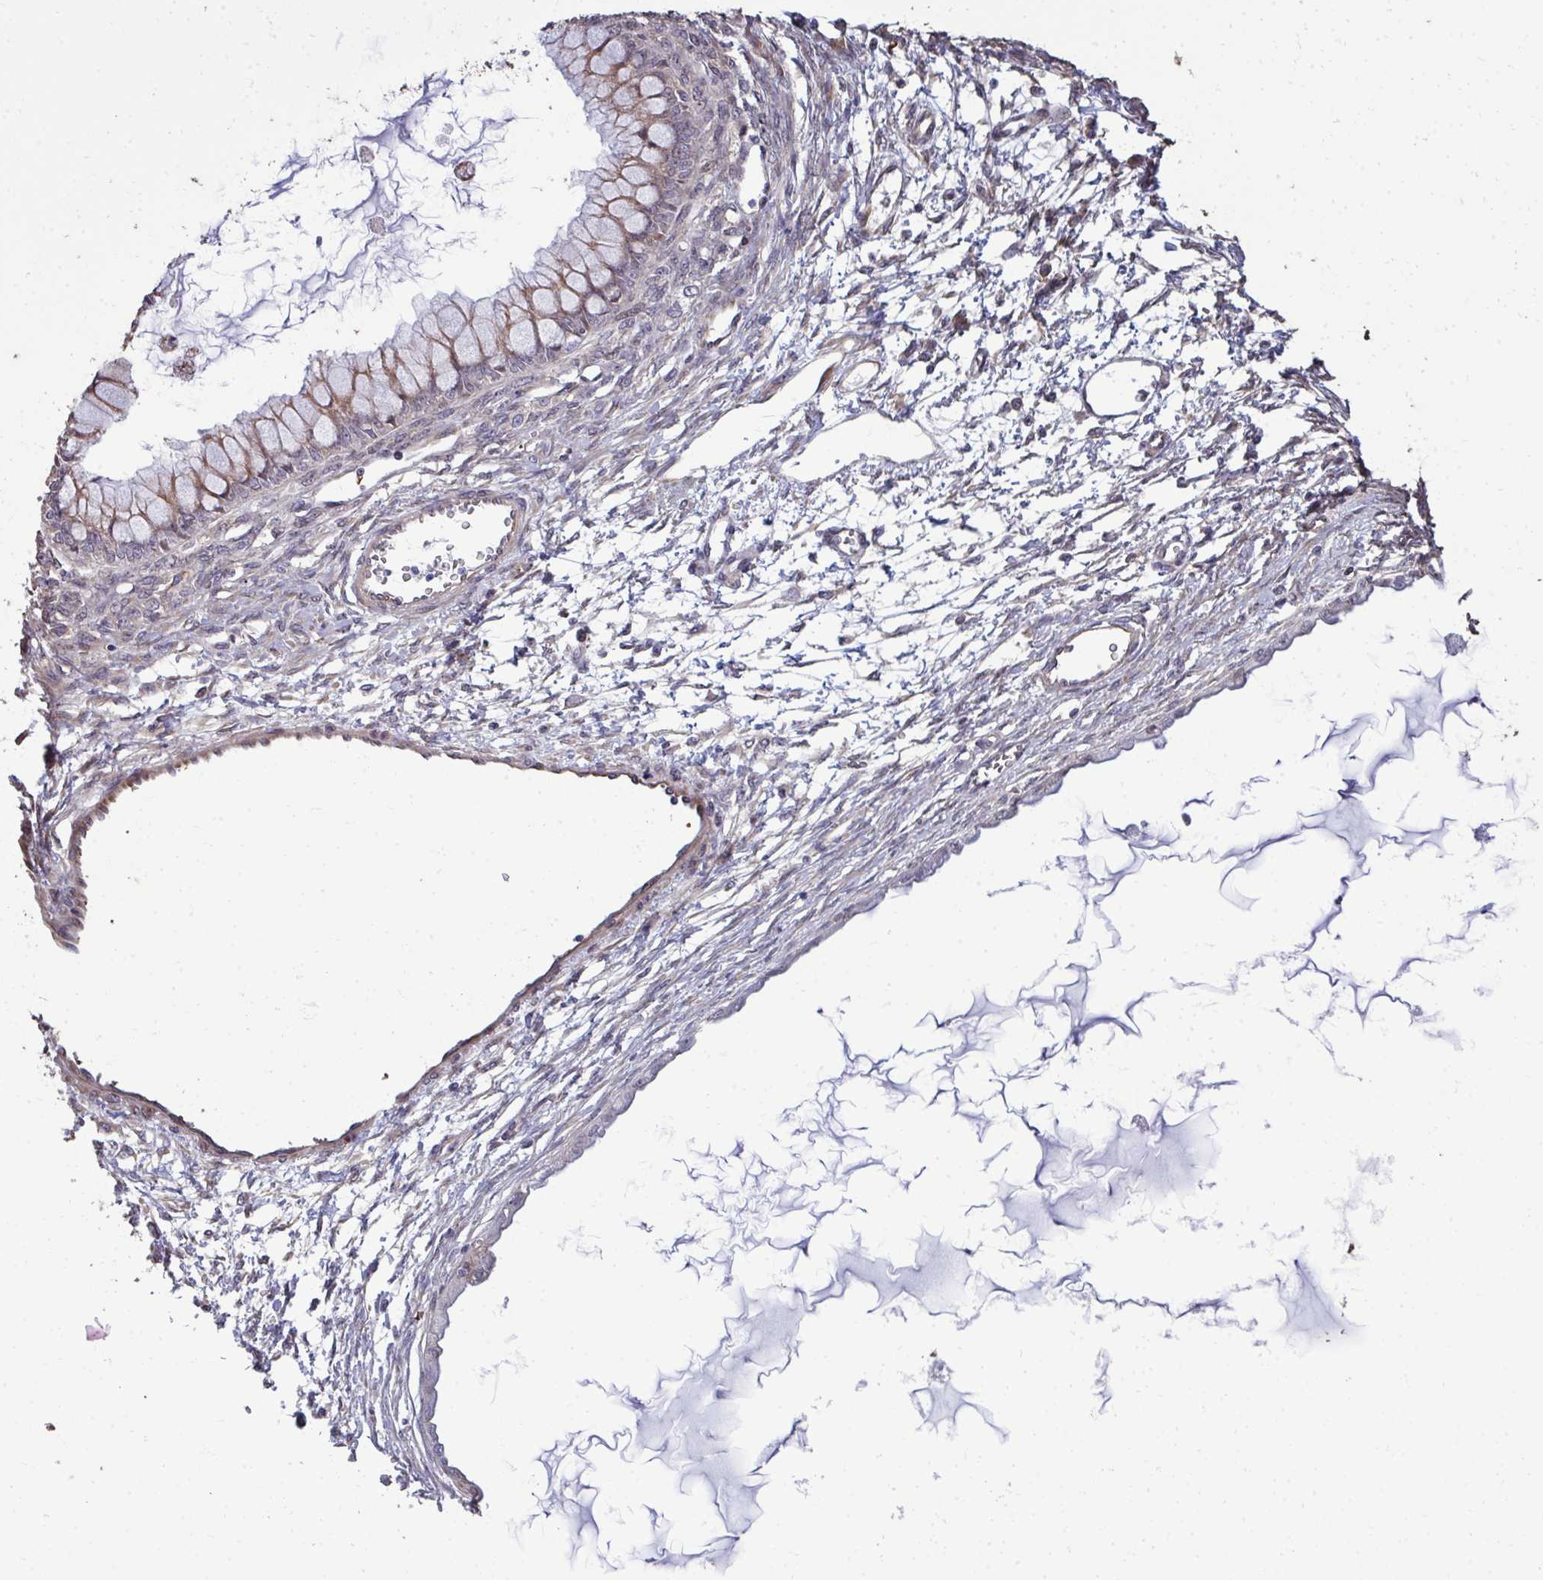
{"staining": {"intensity": "weak", "quantity": "<25%", "location": "cytoplasmic/membranous"}, "tissue": "ovarian cancer", "cell_type": "Tumor cells", "image_type": "cancer", "snomed": [{"axis": "morphology", "description": "Cystadenocarcinoma, mucinous, NOS"}, {"axis": "topography", "description": "Ovary"}], "caption": "This photomicrograph is of ovarian mucinous cystadenocarcinoma stained with immunohistochemistry (IHC) to label a protein in brown with the nuclei are counter-stained blue. There is no expression in tumor cells.", "gene": "FIBCD1", "patient": {"sex": "female", "age": 34}}